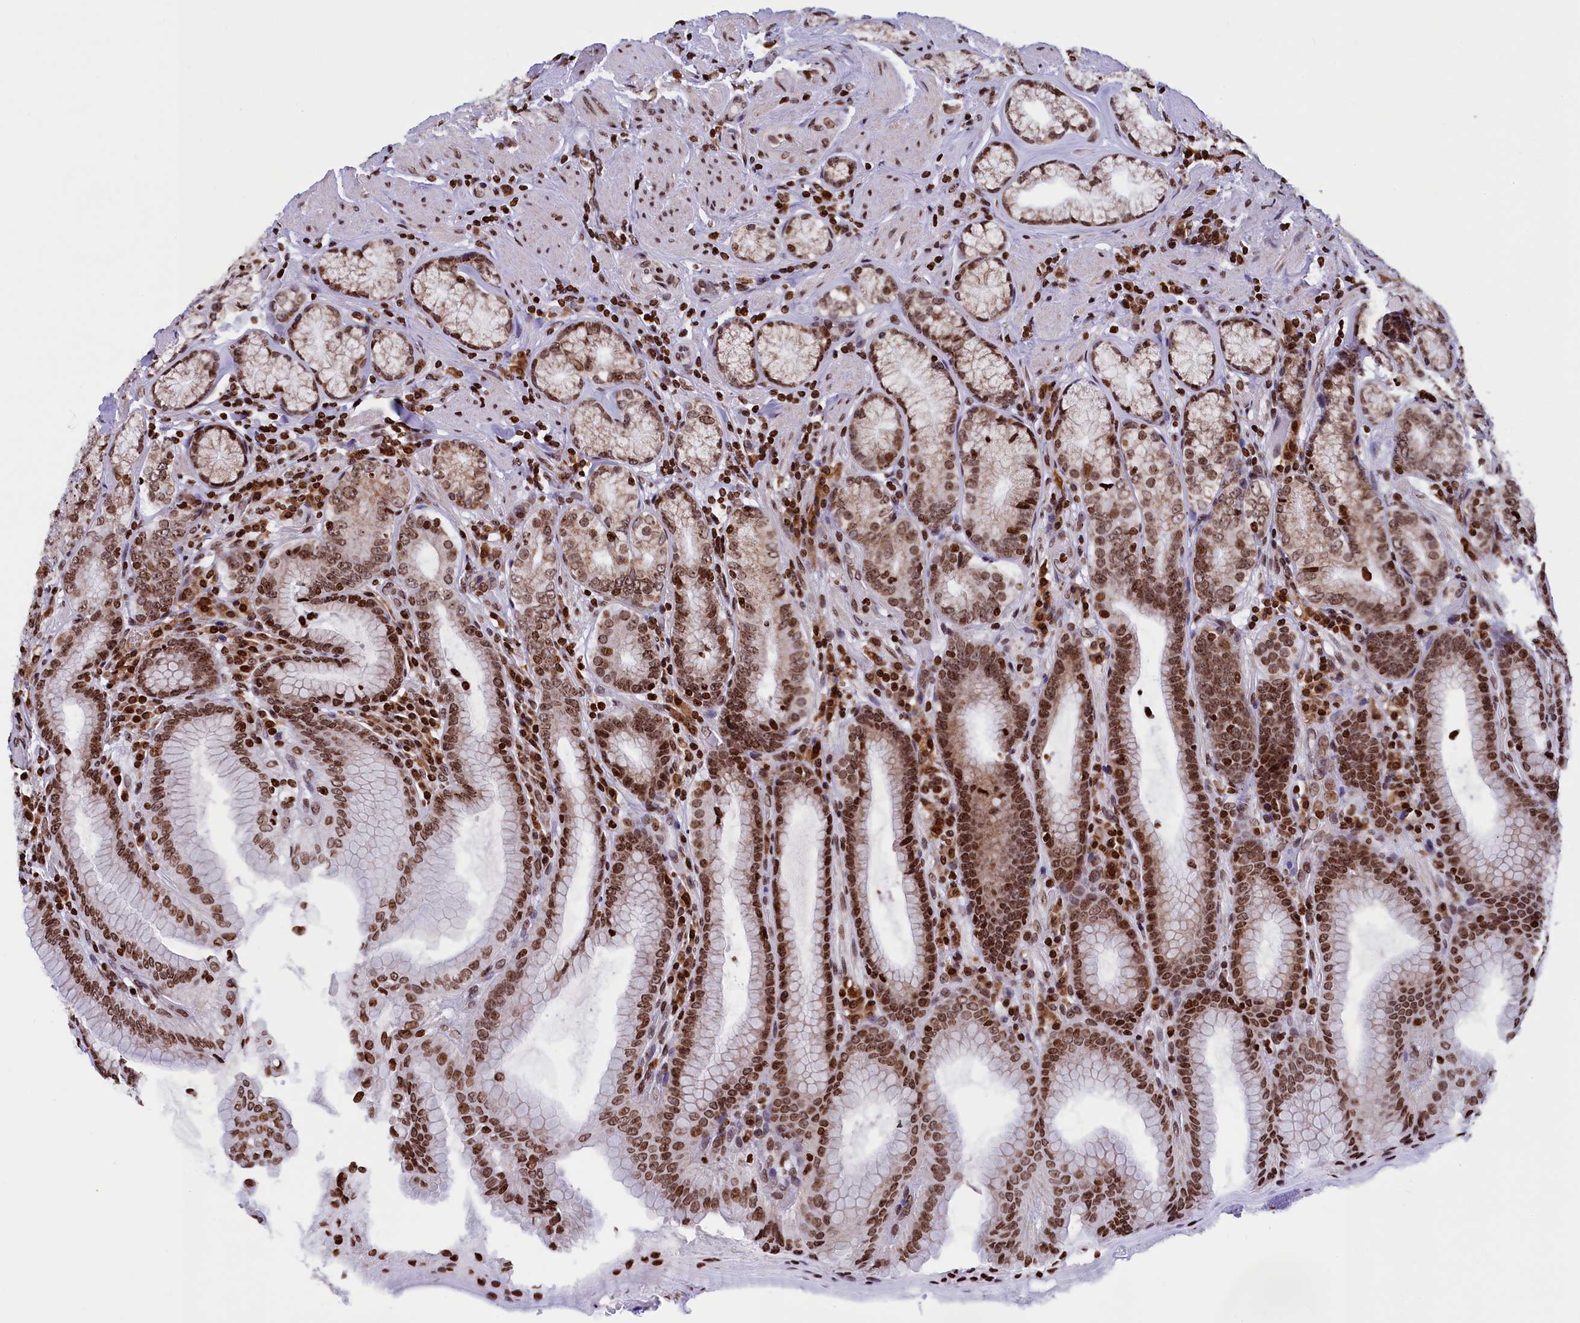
{"staining": {"intensity": "strong", "quantity": "25%-75%", "location": "nuclear"}, "tissue": "stomach", "cell_type": "Glandular cells", "image_type": "normal", "snomed": [{"axis": "morphology", "description": "Normal tissue, NOS"}, {"axis": "topography", "description": "Stomach, upper"}, {"axis": "topography", "description": "Stomach, lower"}], "caption": "Strong nuclear positivity is seen in about 25%-75% of glandular cells in unremarkable stomach. (Stains: DAB in brown, nuclei in blue, Microscopy: brightfield microscopy at high magnification).", "gene": "TIMM29", "patient": {"sex": "female", "age": 76}}